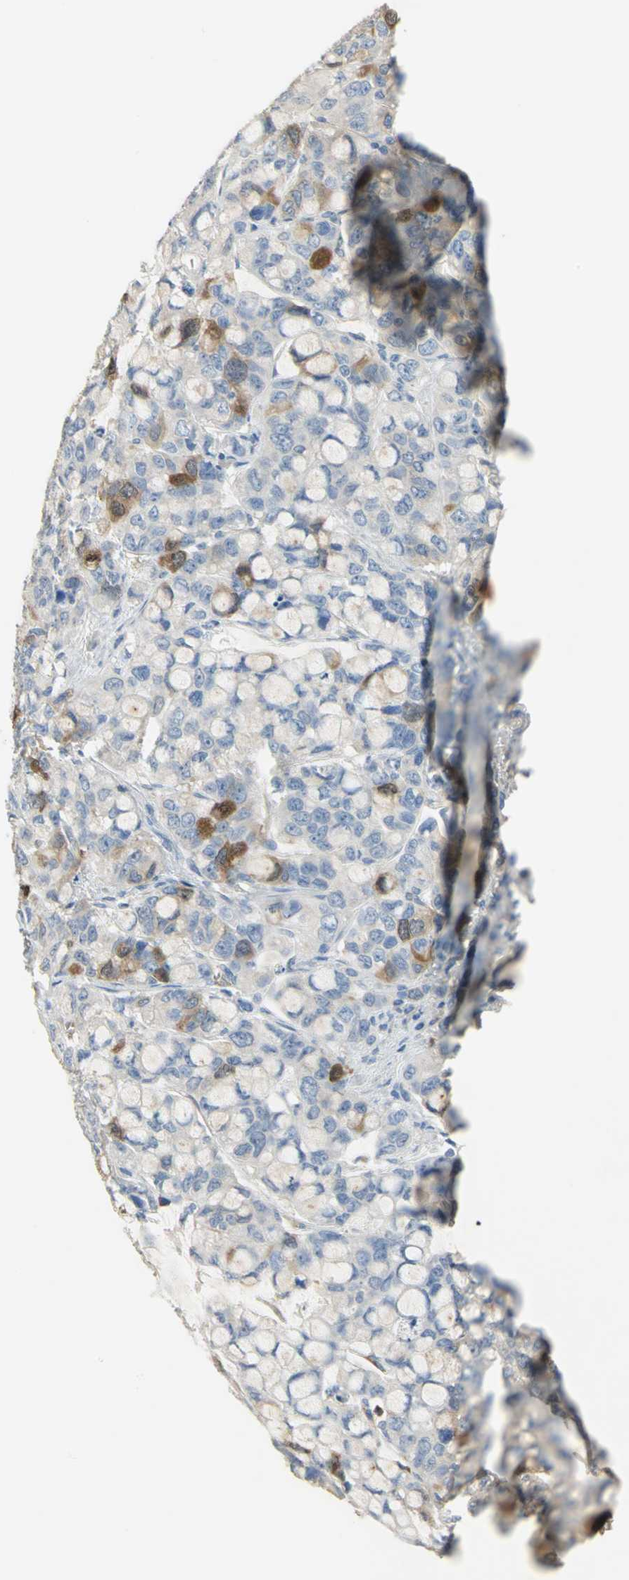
{"staining": {"intensity": "moderate", "quantity": "<25%", "location": "cytoplasmic/membranous"}, "tissue": "stomach cancer", "cell_type": "Tumor cells", "image_type": "cancer", "snomed": [{"axis": "morphology", "description": "Adenocarcinoma, NOS"}, {"axis": "topography", "description": "Stomach, lower"}], "caption": "Stomach cancer stained with DAB immunohistochemistry exhibits low levels of moderate cytoplasmic/membranous positivity in approximately <25% of tumor cells.", "gene": "DLGAP5", "patient": {"sex": "male", "age": 84}}